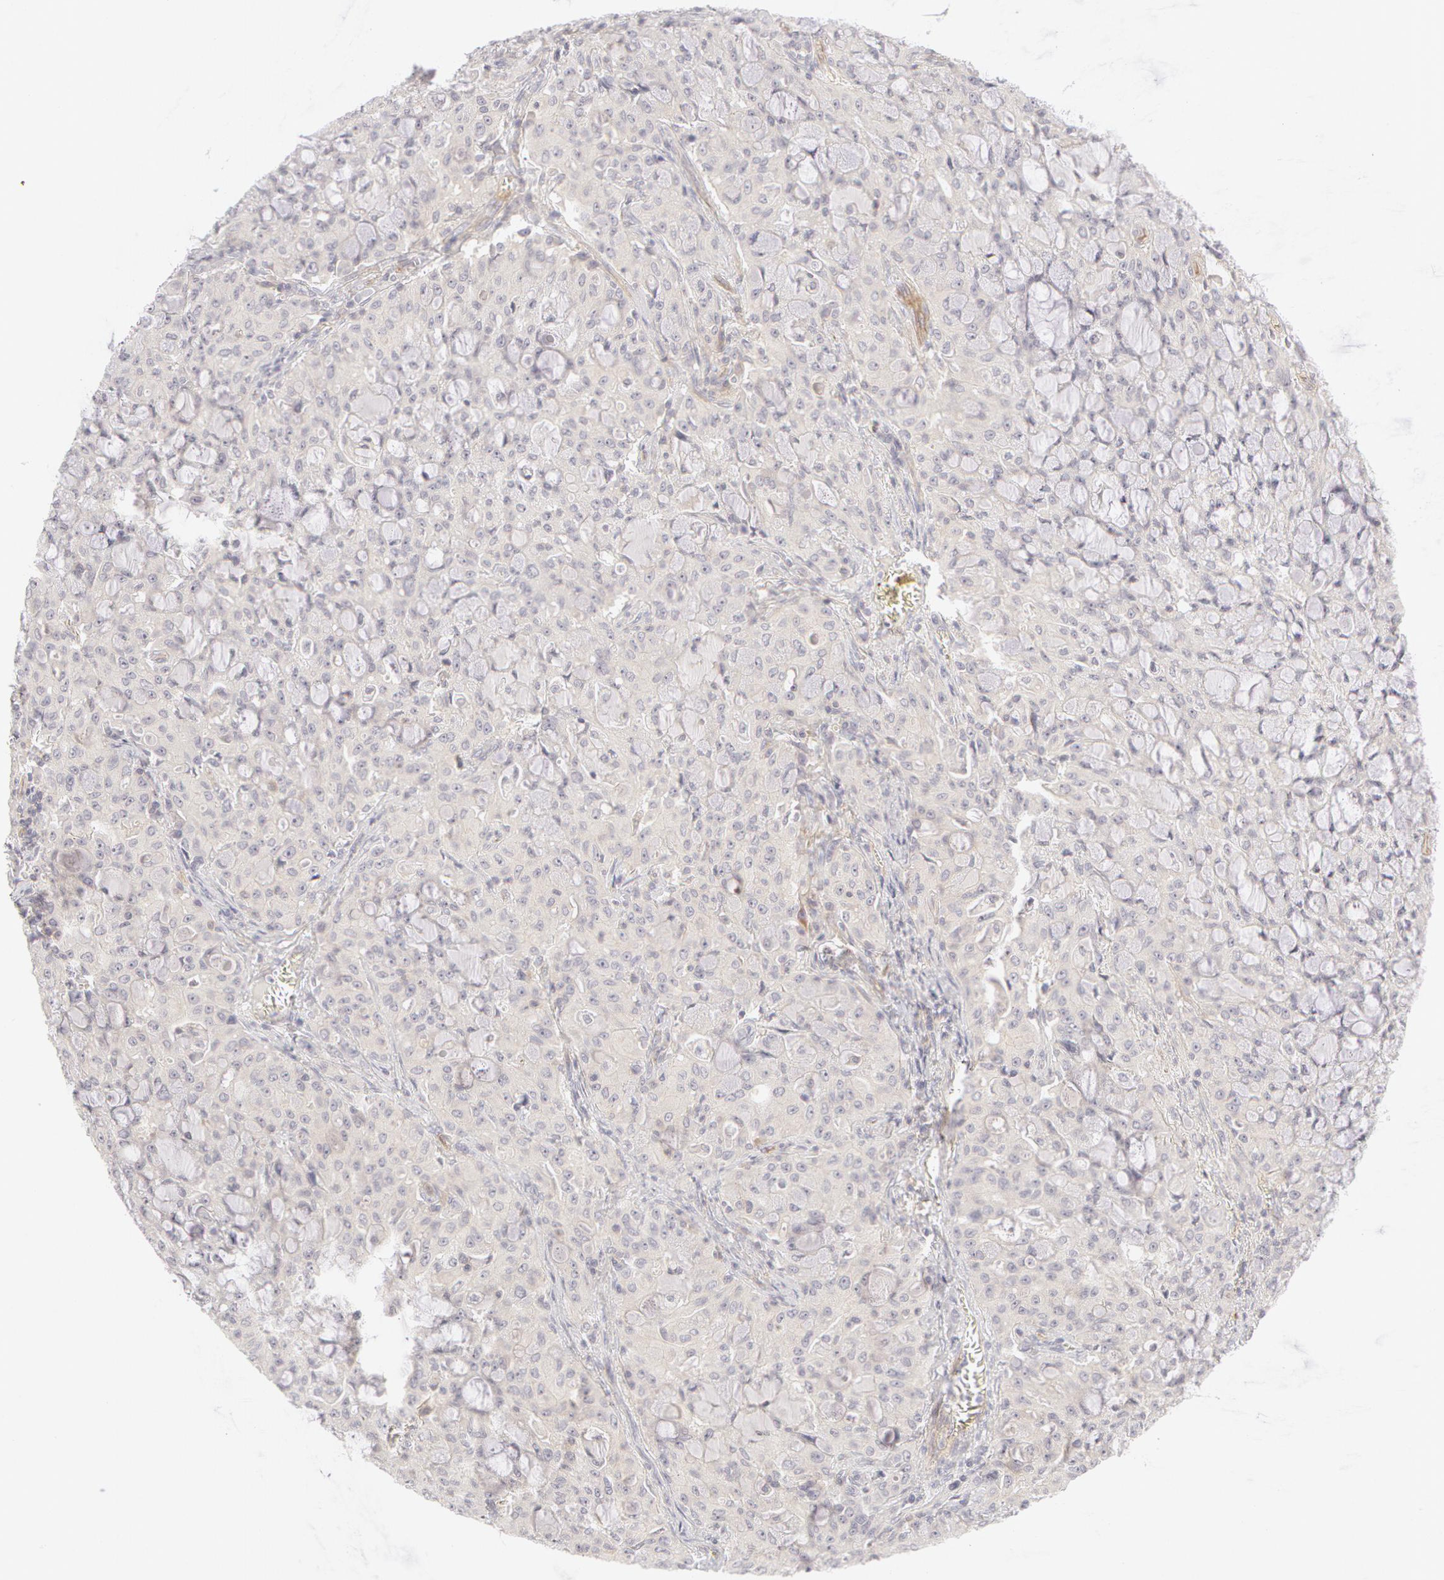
{"staining": {"intensity": "negative", "quantity": "none", "location": "none"}, "tissue": "lung cancer", "cell_type": "Tumor cells", "image_type": "cancer", "snomed": [{"axis": "morphology", "description": "Adenocarcinoma, NOS"}, {"axis": "topography", "description": "Lung"}], "caption": "High magnification brightfield microscopy of lung cancer (adenocarcinoma) stained with DAB (3,3'-diaminobenzidine) (brown) and counterstained with hematoxylin (blue): tumor cells show no significant positivity. (DAB (3,3'-diaminobenzidine) immunohistochemistry (IHC), high magnification).", "gene": "ABCB1", "patient": {"sex": "female", "age": 44}}